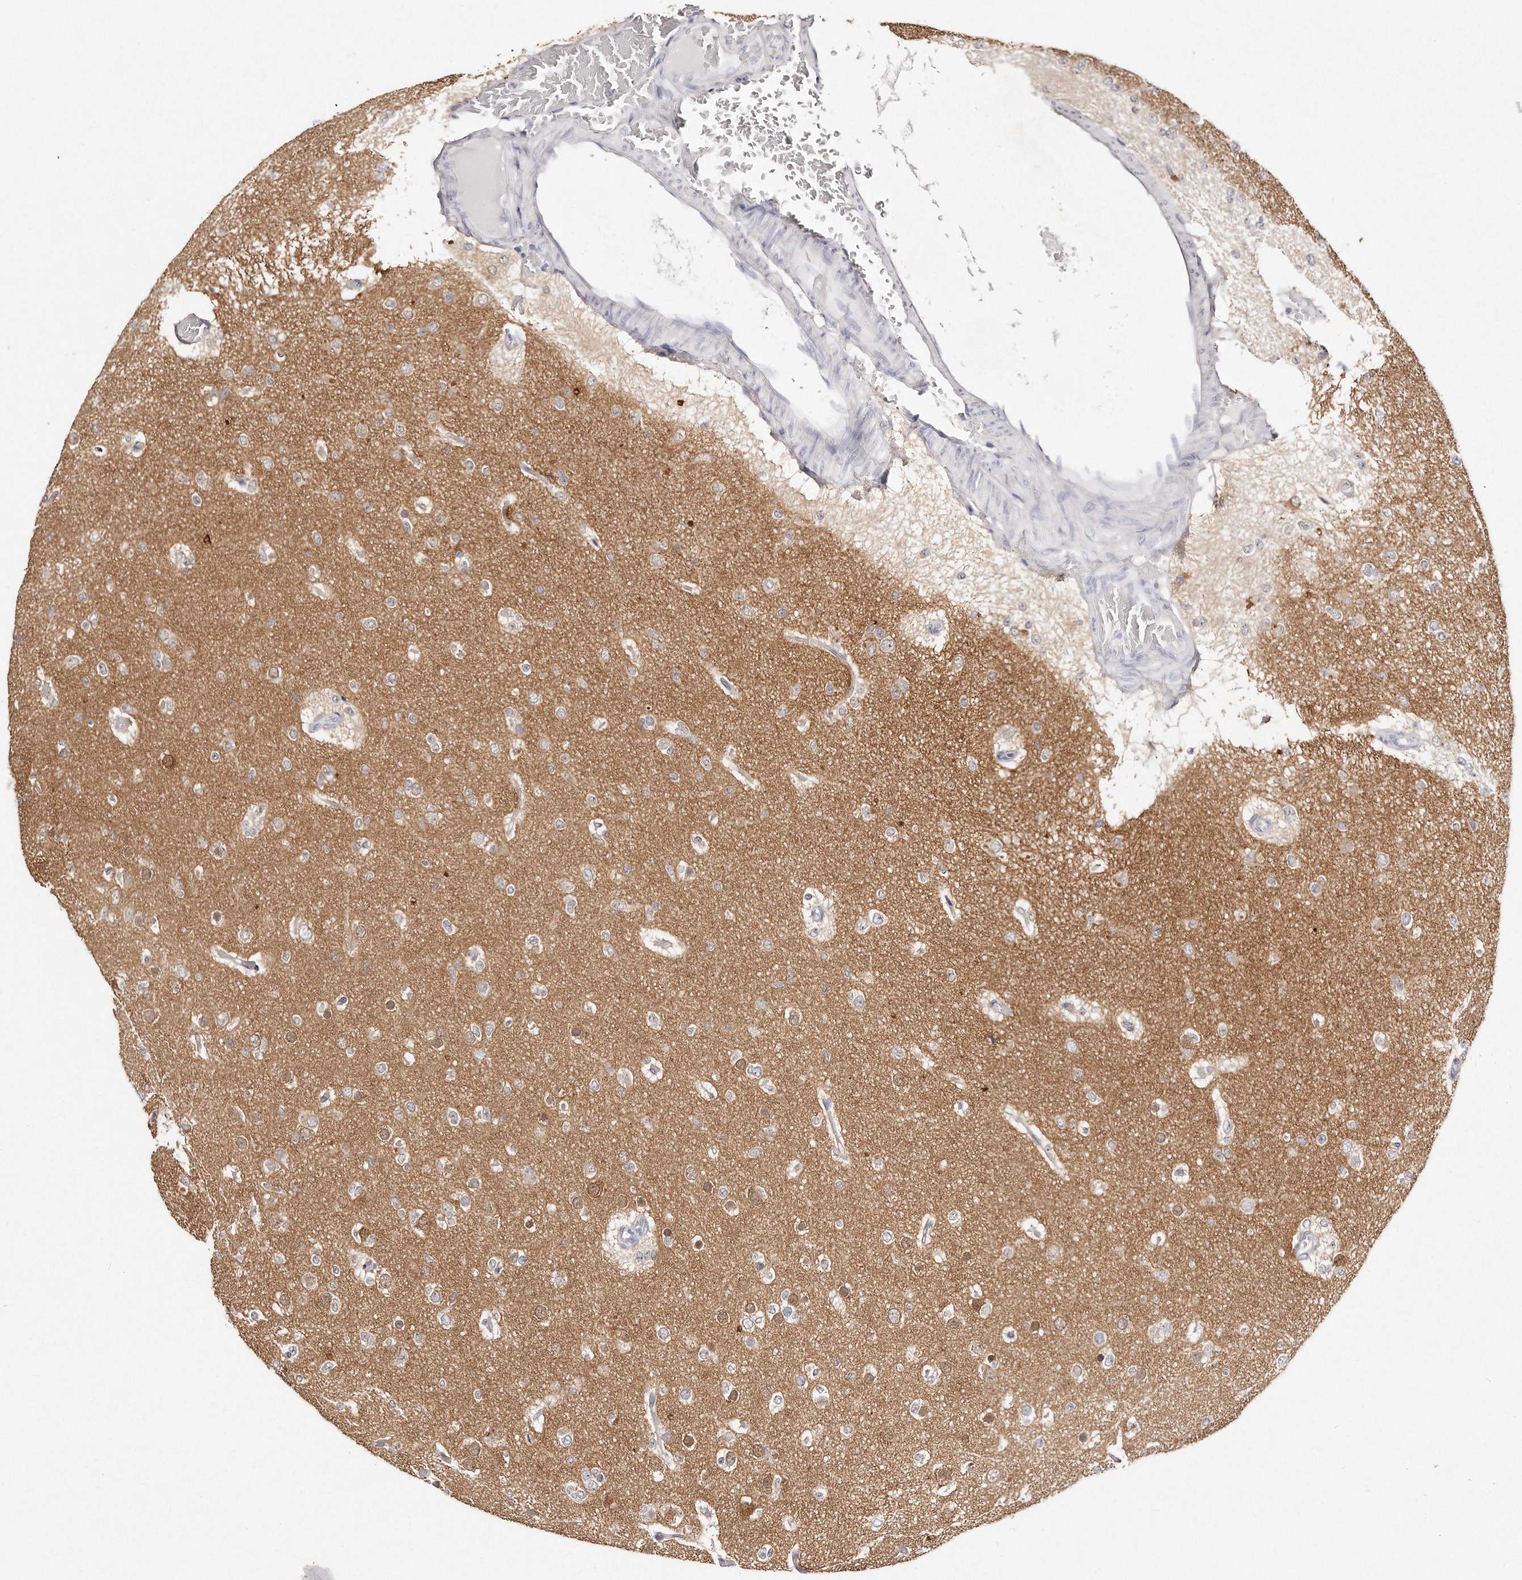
{"staining": {"intensity": "negative", "quantity": "none", "location": "none"}, "tissue": "glioma", "cell_type": "Tumor cells", "image_type": "cancer", "snomed": [{"axis": "morphology", "description": "Glioma, malignant, Low grade"}, {"axis": "topography", "description": "Brain"}], "caption": "An image of human malignant glioma (low-grade) is negative for staining in tumor cells.", "gene": "GDA", "patient": {"sex": "female", "age": 22}}